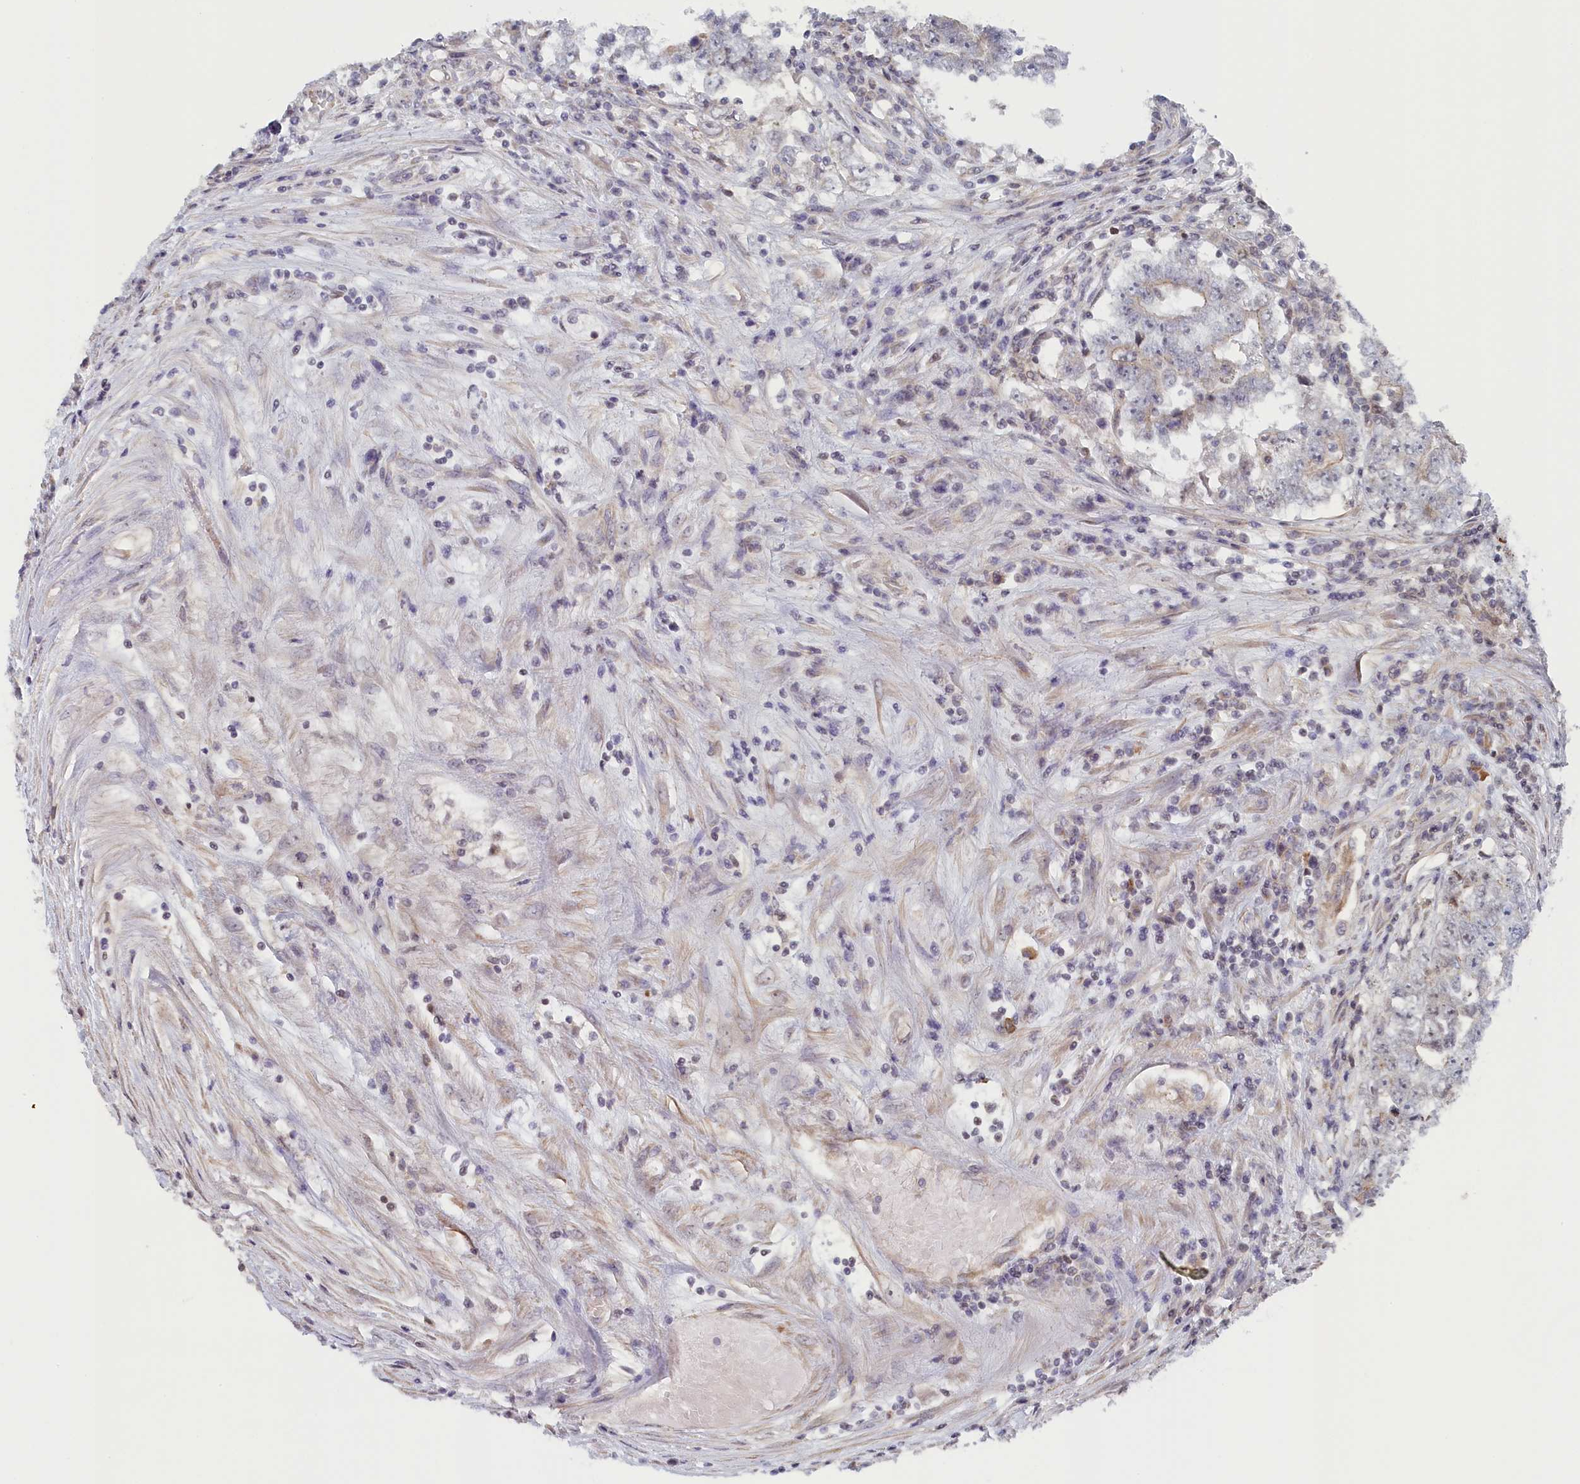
{"staining": {"intensity": "negative", "quantity": "none", "location": "none"}, "tissue": "testis cancer", "cell_type": "Tumor cells", "image_type": "cancer", "snomed": [{"axis": "morphology", "description": "Carcinoma, Embryonal, NOS"}, {"axis": "topography", "description": "Testis"}], "caption": "Testis cancer (embryonal carcinoma) was stained to show a protein in brown. There is no significant expression in tumor cells.", "gene": "INTS4", "patient": {"sex": "male", "age": 25}}